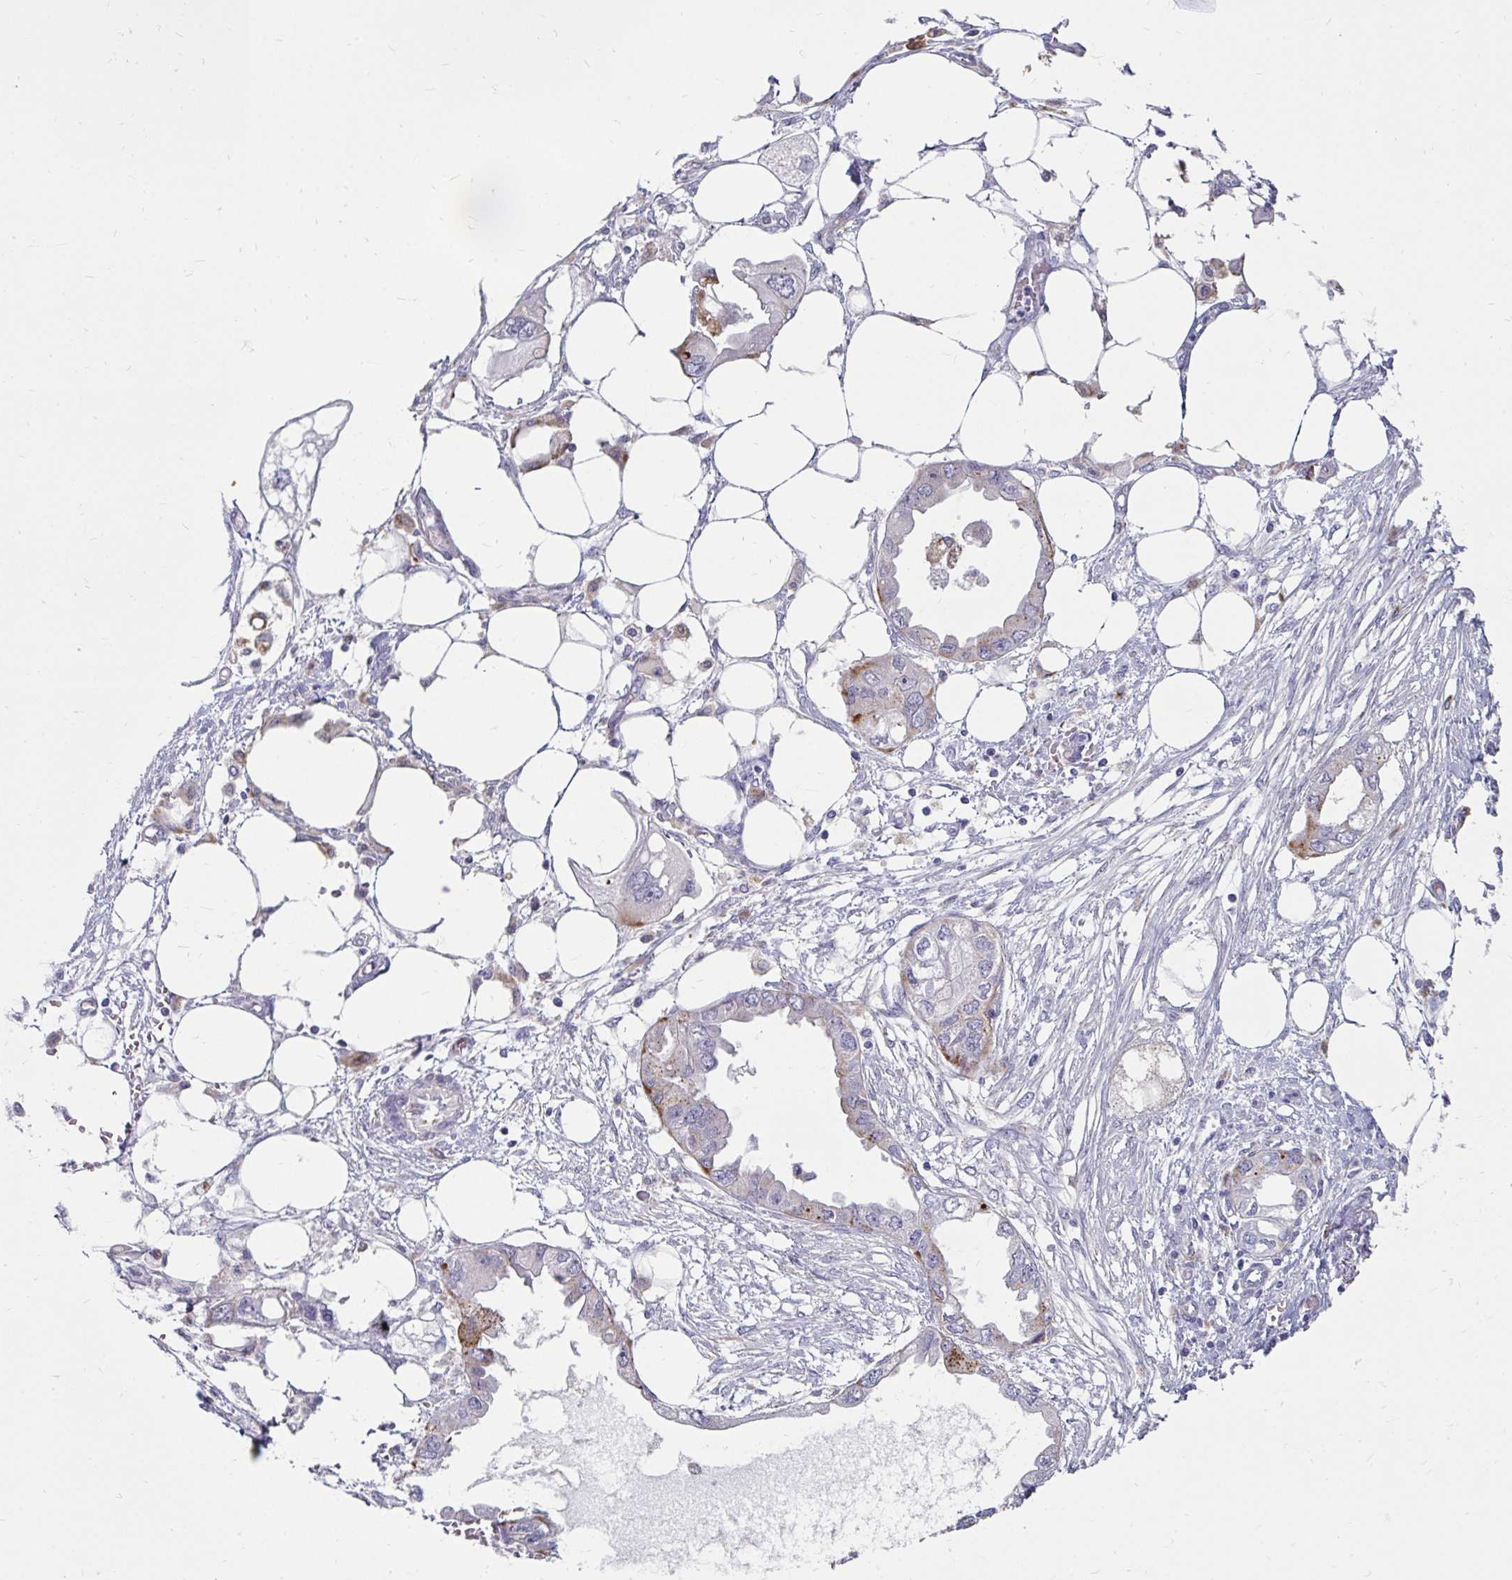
{"staining": {"intensity": "moderate", "quantity": "<25%", "location": "cytoplasmic/membranous"}, "tissue": "endometrial cancer", "cell_type": "Tumor cells", "image_type": "cancer", "snomed": [{"axis": "morphology", "description": "Adenocarcinoma, NOS"}, {"axis": "morphology", "description": "Adenocarcinoma, metastatic, NOS"}, {"axis": "topography", "description": "Adipose tissue"}, {"axis": "topography", "description": "Endometrium"}], "caption": "Protein expression analysis of endometrial cancer (metastatic adenocarcinoma) exhibits moderate cytoplasmic/membranous expression in about <25% of tumor cells.", "gene": "CTSZ", "patient": {"sex": "female", "age": 67}}